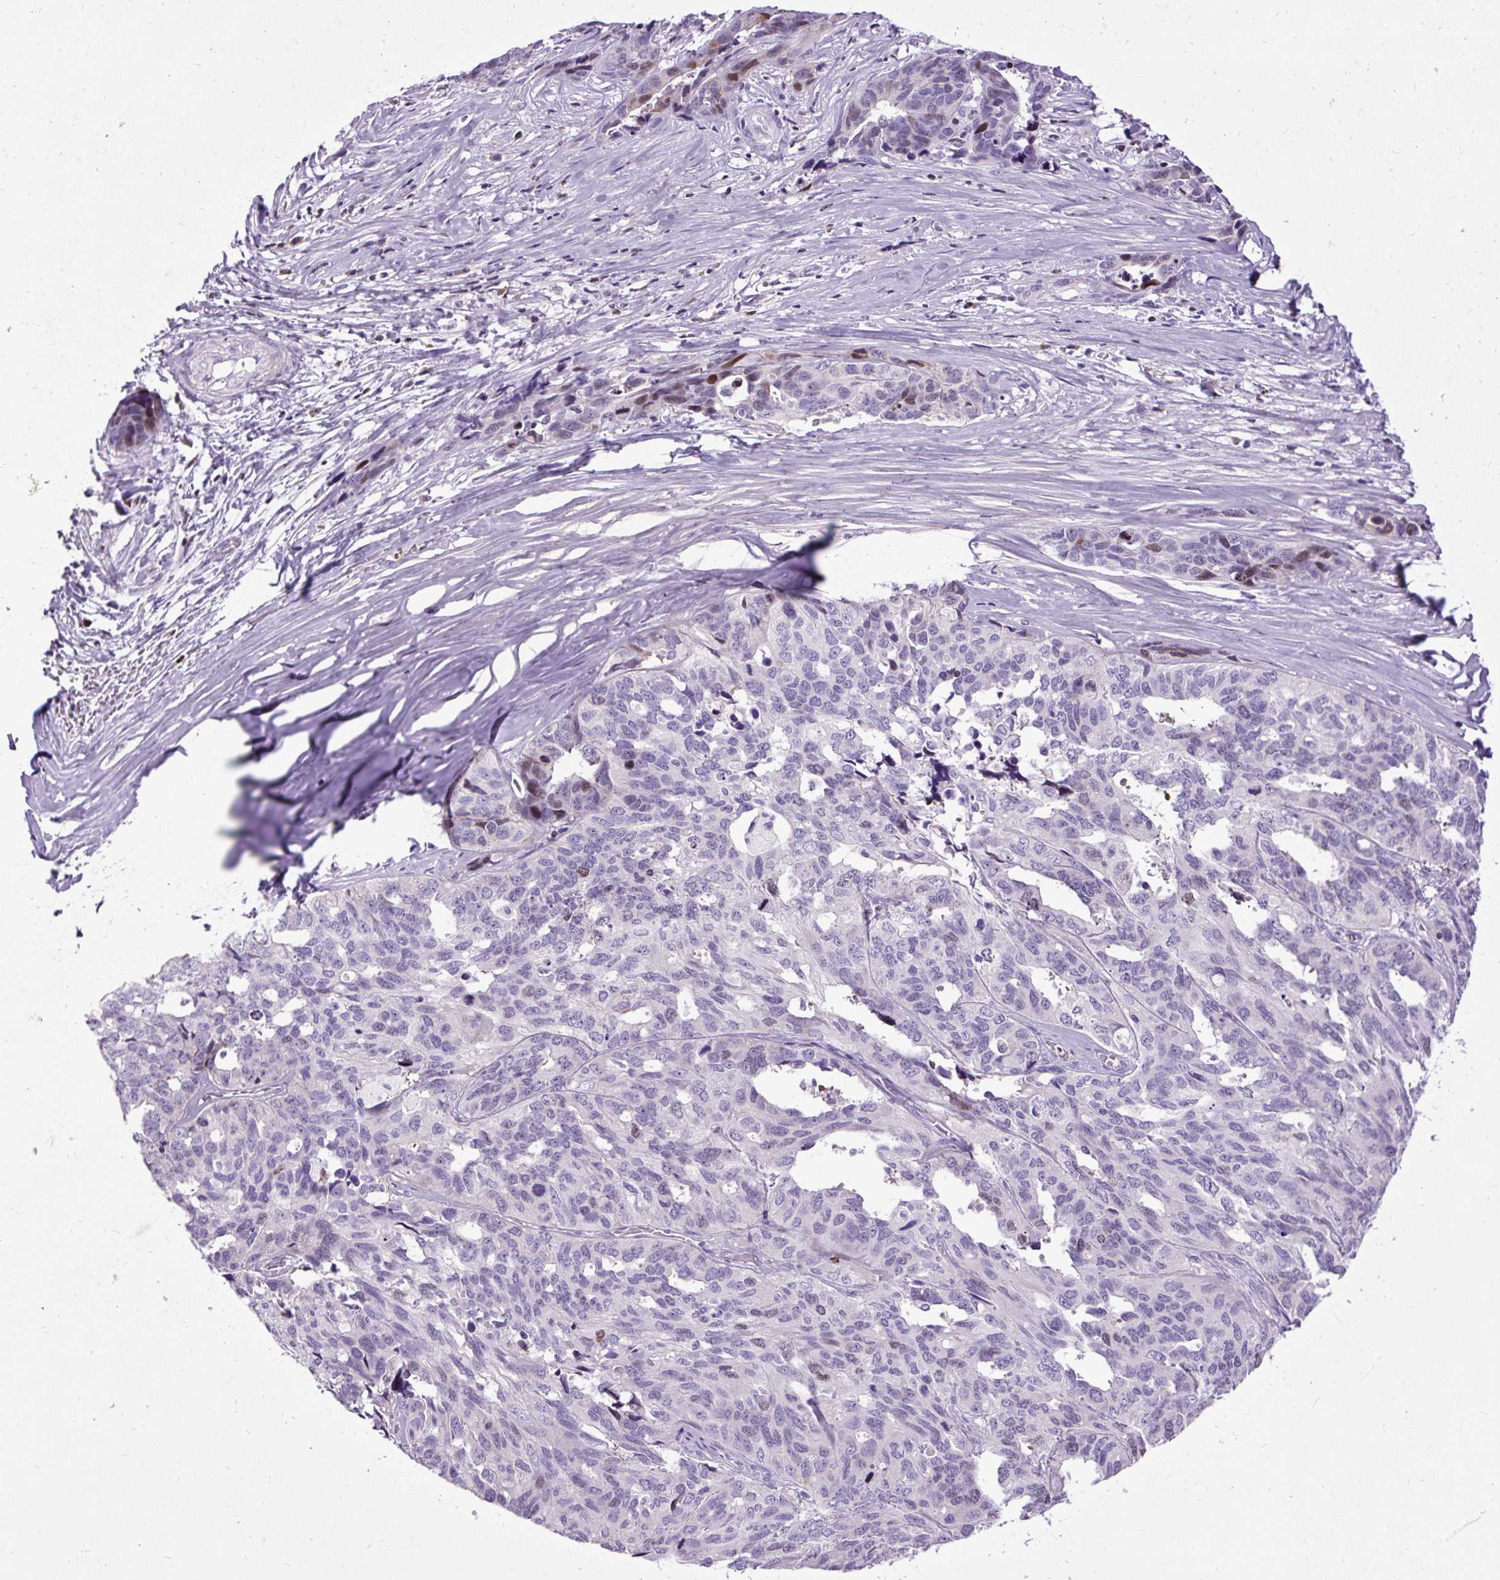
{"staining": {"intensity": "moderate", "quantity": "<25%", "location": "nuclear"}, "tissue": "ovarian cancer", "cell_type": "Tumor cells", "image_type": "cancer", "snomed": [{"axis": "morphology", "description": "Cystadenocarcinoma, serous, NOS"}, {"axis": "topography", "description": "Ovary"}], "caption": "The histopathology image demonstrates staining of ovarian cancer, revealing moderate nuclear protein expression (brown color) within tumor cells.", "gene": "SPC24", "patient": {"sex": "female", "age": 64}}